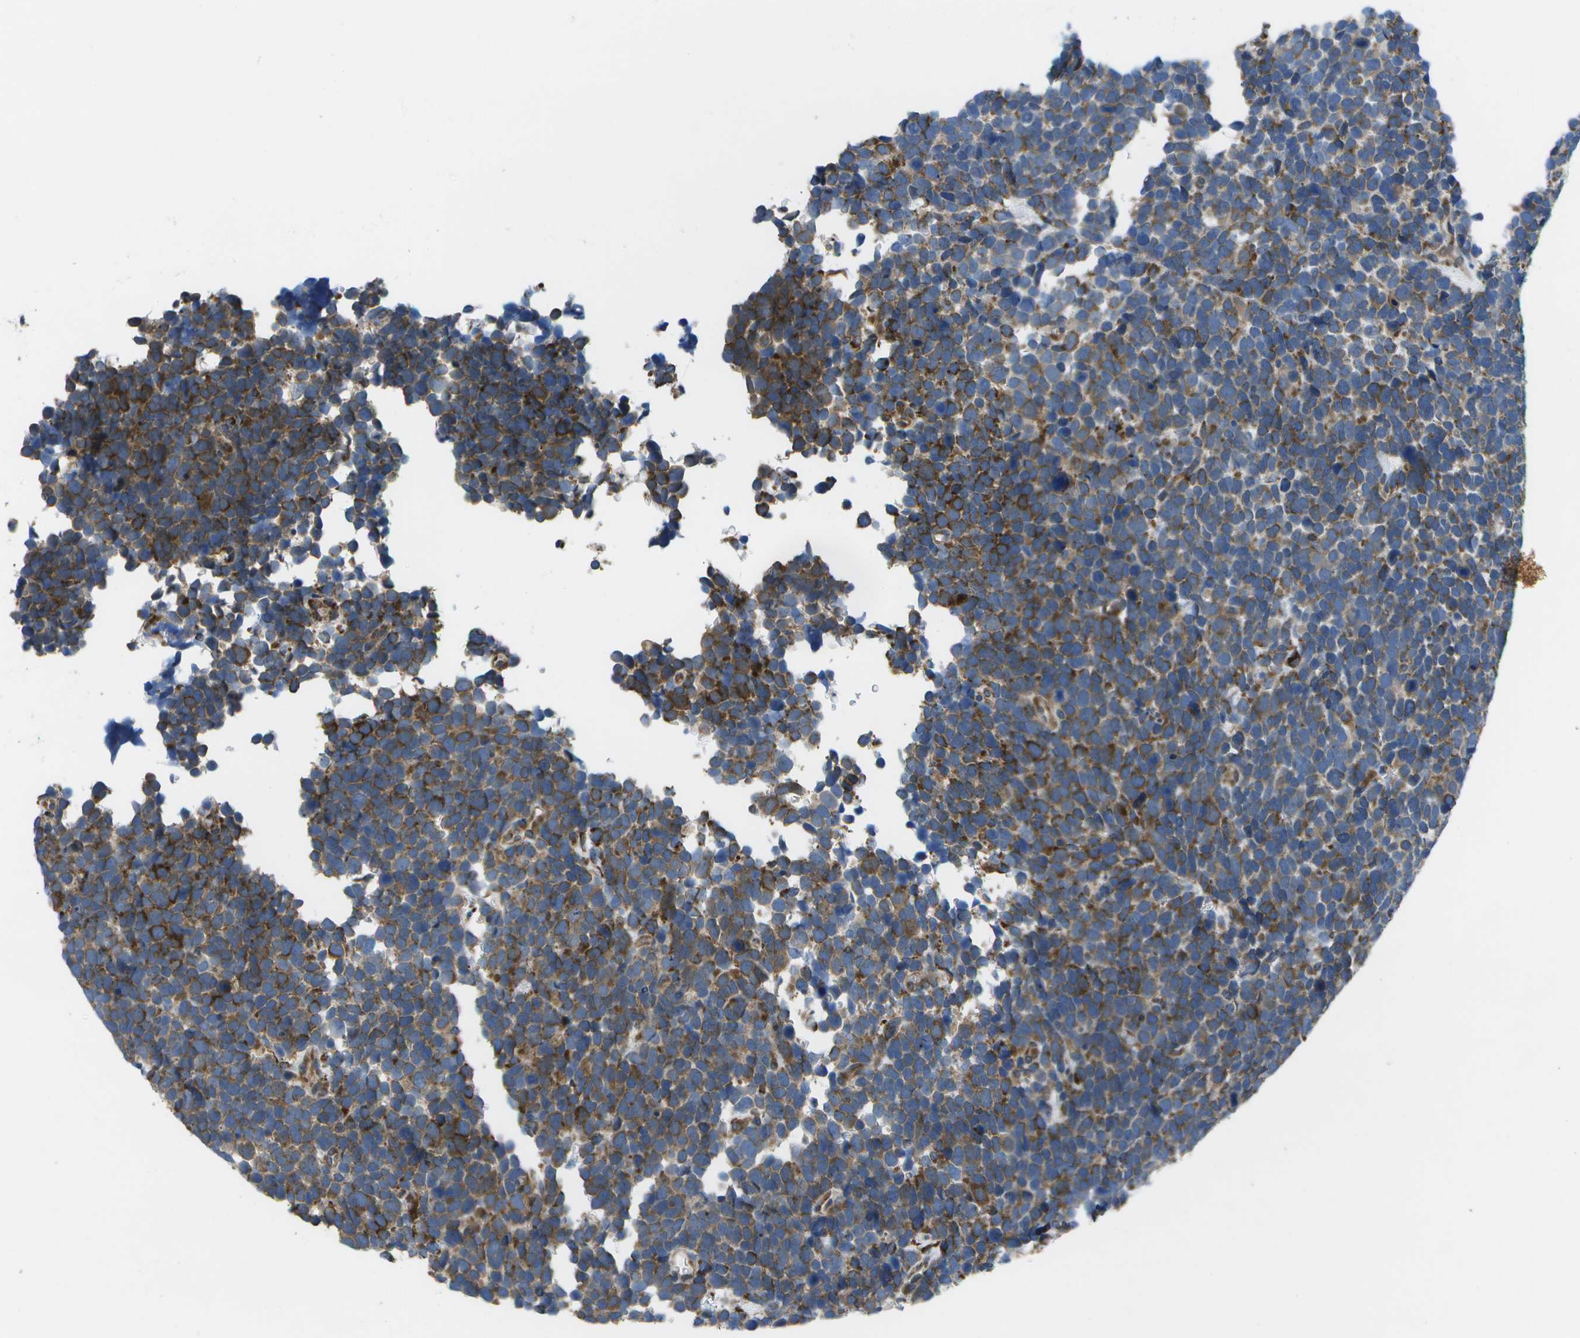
{"staining": {"intensity": "moderate", "quantity": "25%-75%", "location": "cytoplasmic/membranous"}, "tissue": "urothelial cancer", "cell_type": "Tumor cells", "image_type": "cancer", "snomed": [{"axis": "morphology", "description": "Urothelial carcinoma, High grade"}, {"axis": "topography", "description": "Urinary bladder"}], "caption": "Immunohistochemical staining of human high-grade urothelial carcinoma demonstrates medium levels of moderate cytoplasmic/membranous positivity in about 25%-75% of tumor cells.", "gene": "P3H1", "patient": {"sex": "female", "age": 82}}